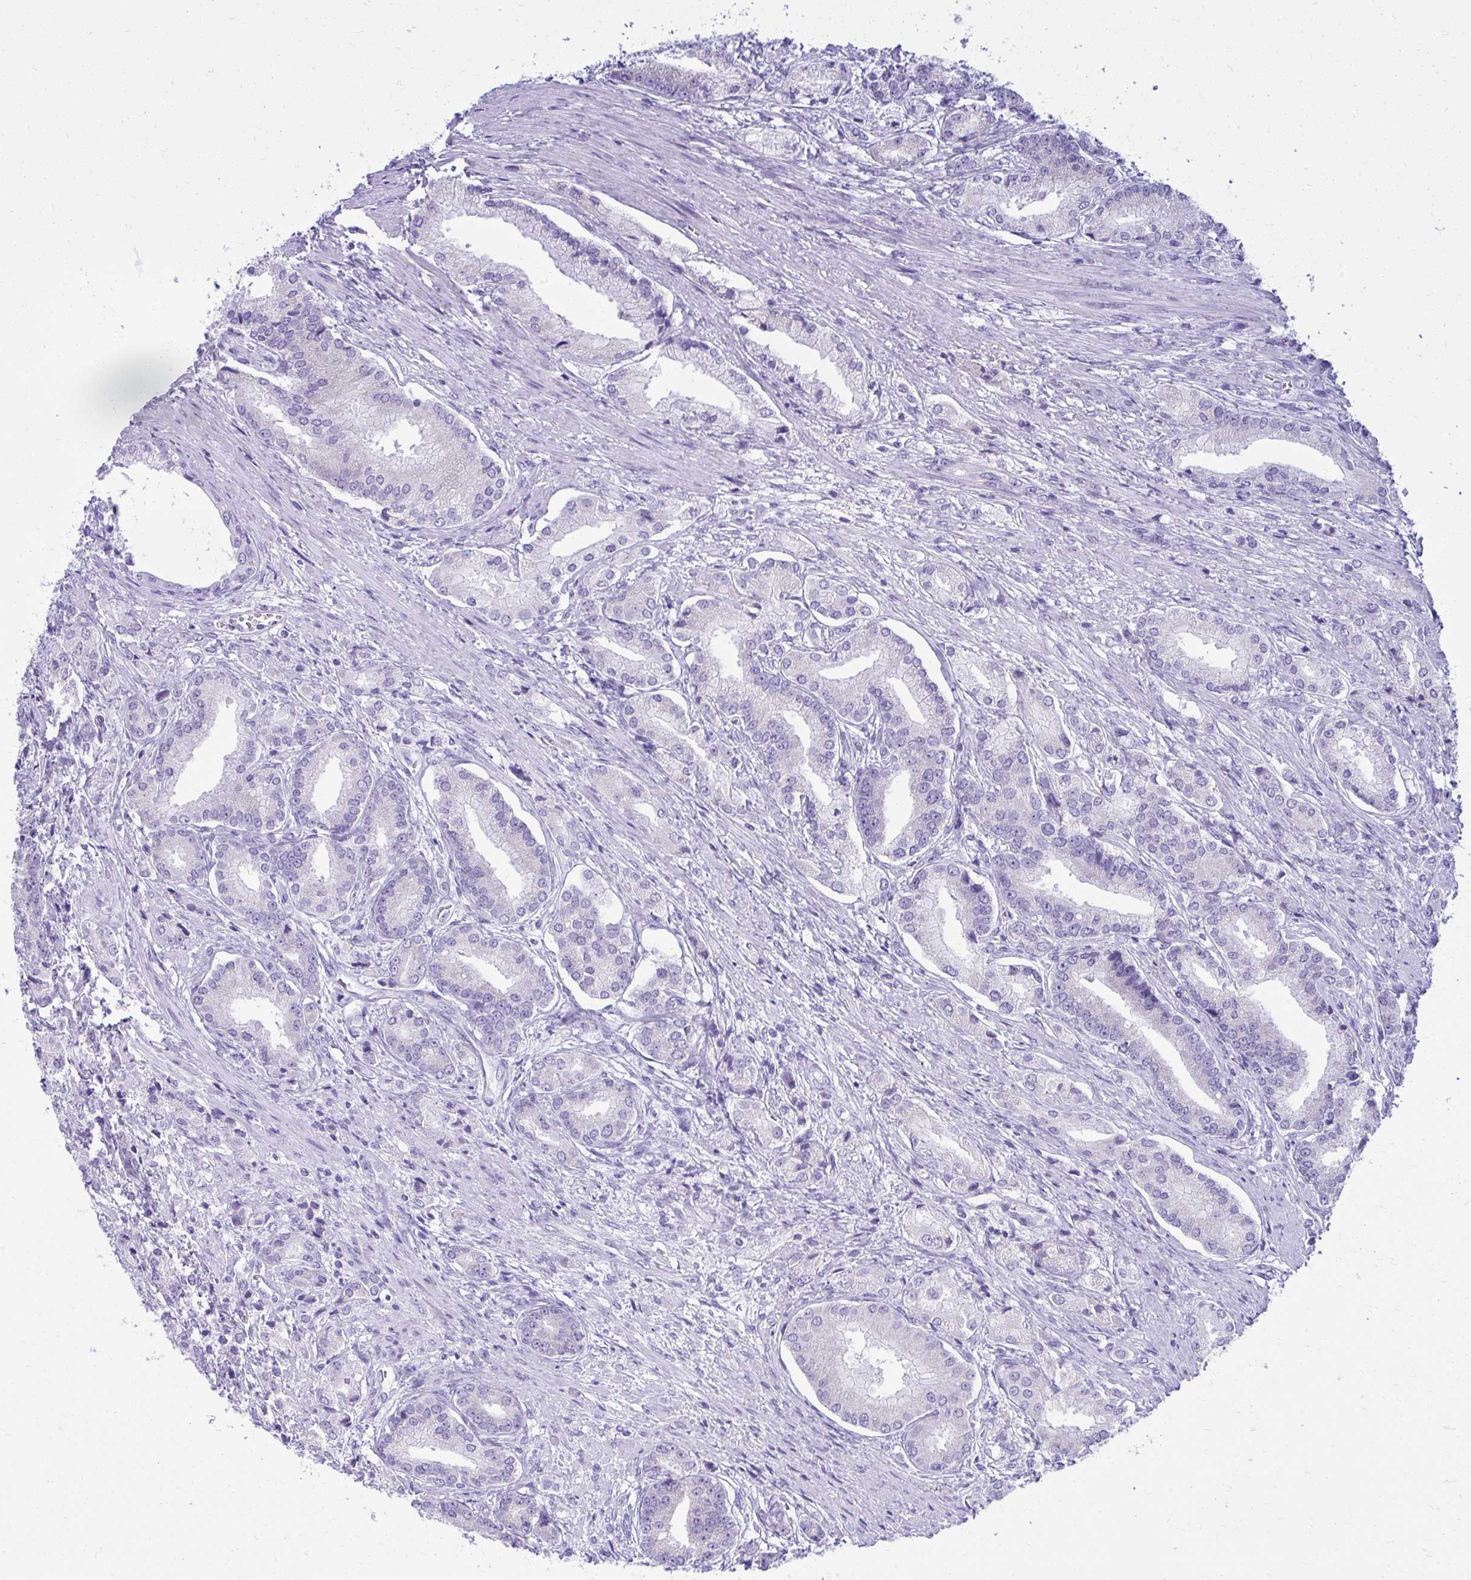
{"staining": {"intensity": "negative", "quantity": "none", "location": "none"}, "tissue": "prostate cancer", "cell_type": "Tumor cells", "image_type": "cancer", "snomed": [{"axis": "morphology", "description": "Adenocarcinoma, High grade"}, {"axis": "topography", "description": "Prostate and seminal vesicle, NOS"}], "caption": "The IHC image has no significant staining in tumor cells of prostate cancer tissue.", "gene": "RALYL", "patient": {"sex": "male", "age": 61}}